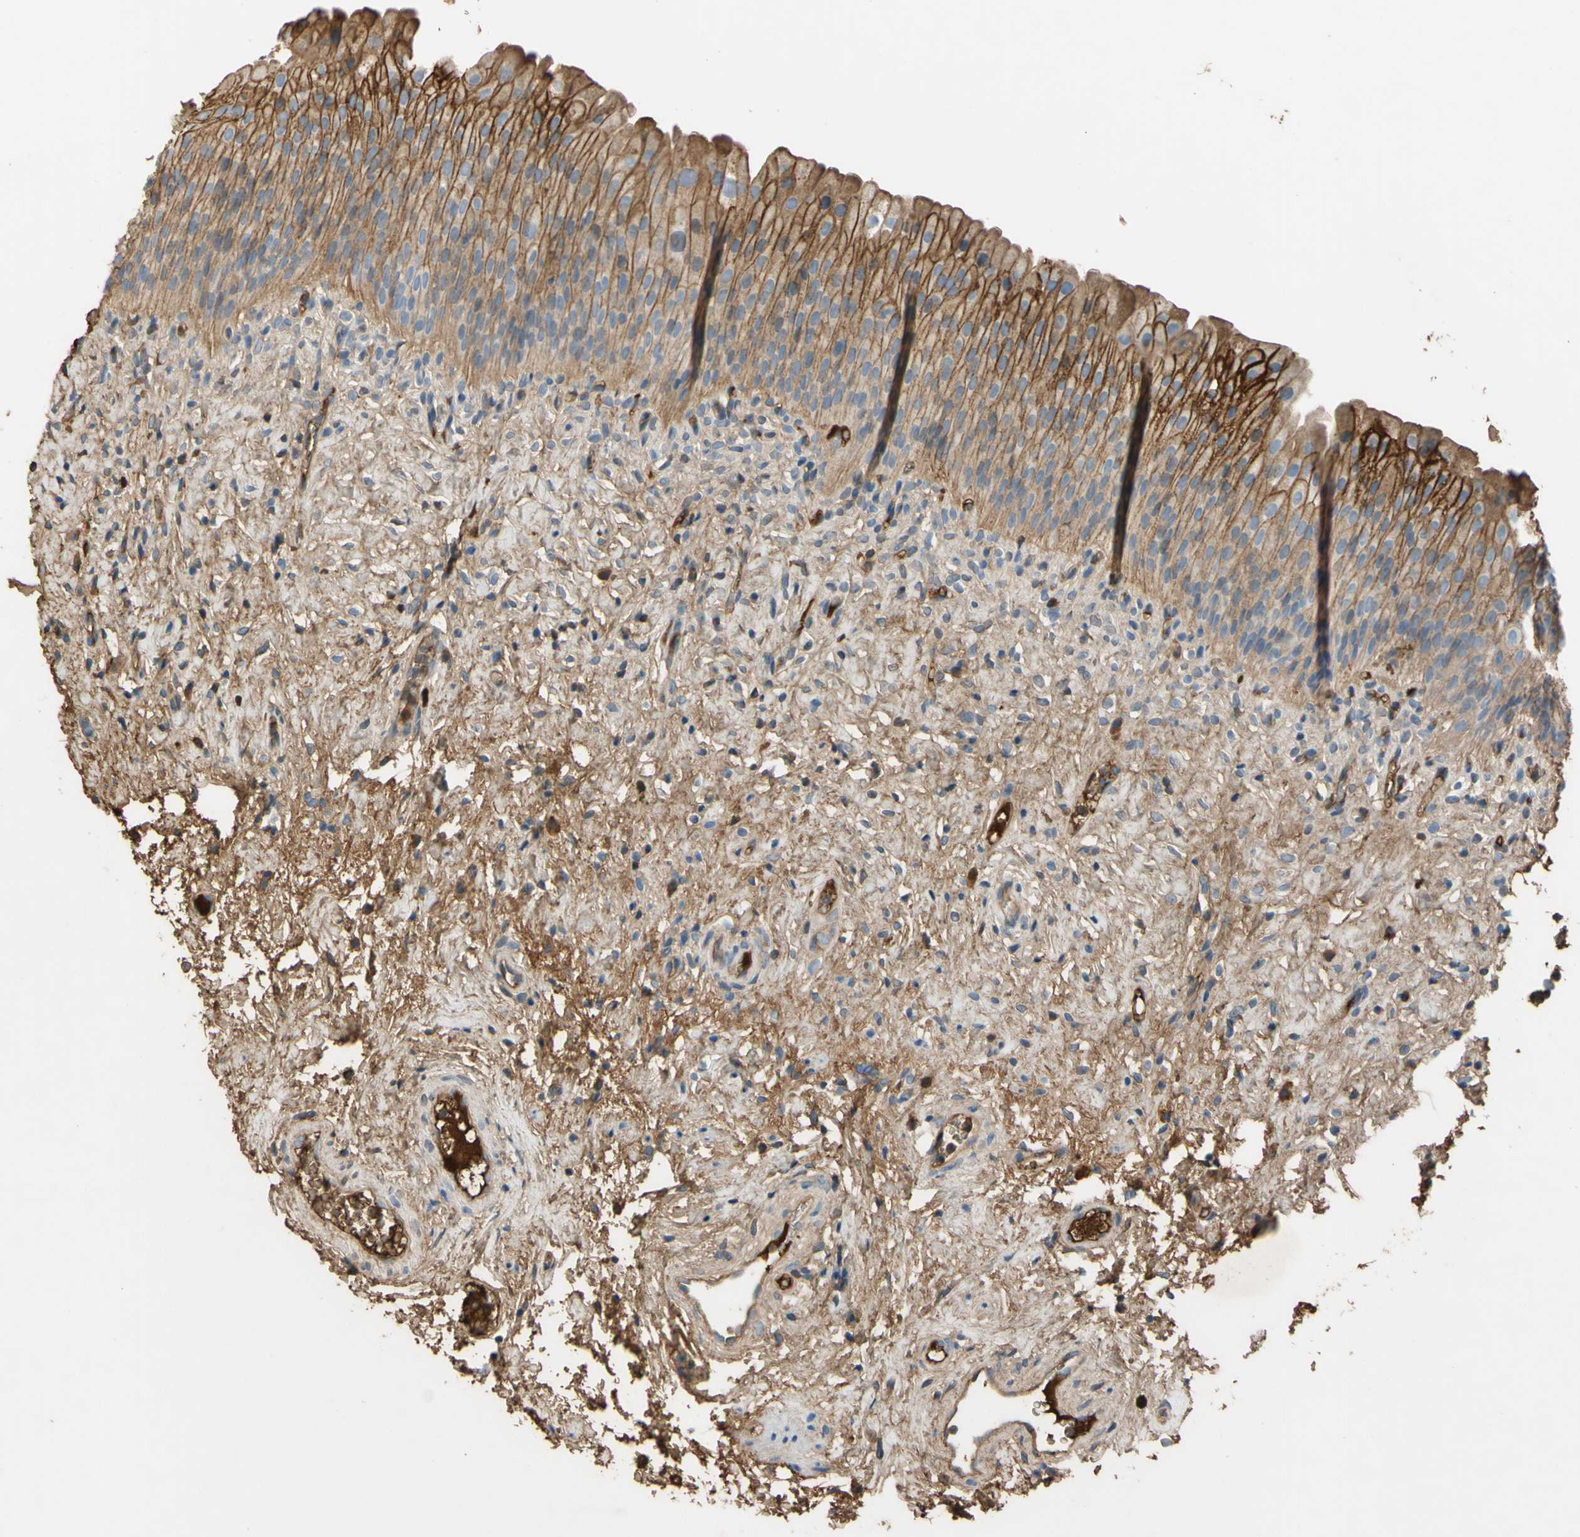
{"staining": {"intensity": "moderate", "quantity": ">75%", "location": "cytoplasmic/membranous"}, "tissue": "urinary bladder", "cell_type": "Urothelial cells", "image_type": "normal", "snomed": [{"axis": "morphology", "description": "Normal tissue, NOS"}, {"axis": "morphology", "description": "Urothelial carcinoma, High grade"}, {"axis": "topography", "description": "Urinary bladder"}], "caption": "Approximately >75% of urothelial cells in unremarkable urinary bladder reveal moderate cytoplasmic/membranous protein staining as visualized by brown immunohistochemical staining.", "gene": "TIMP2", "patient": {"sex": "male", "age": 46}}